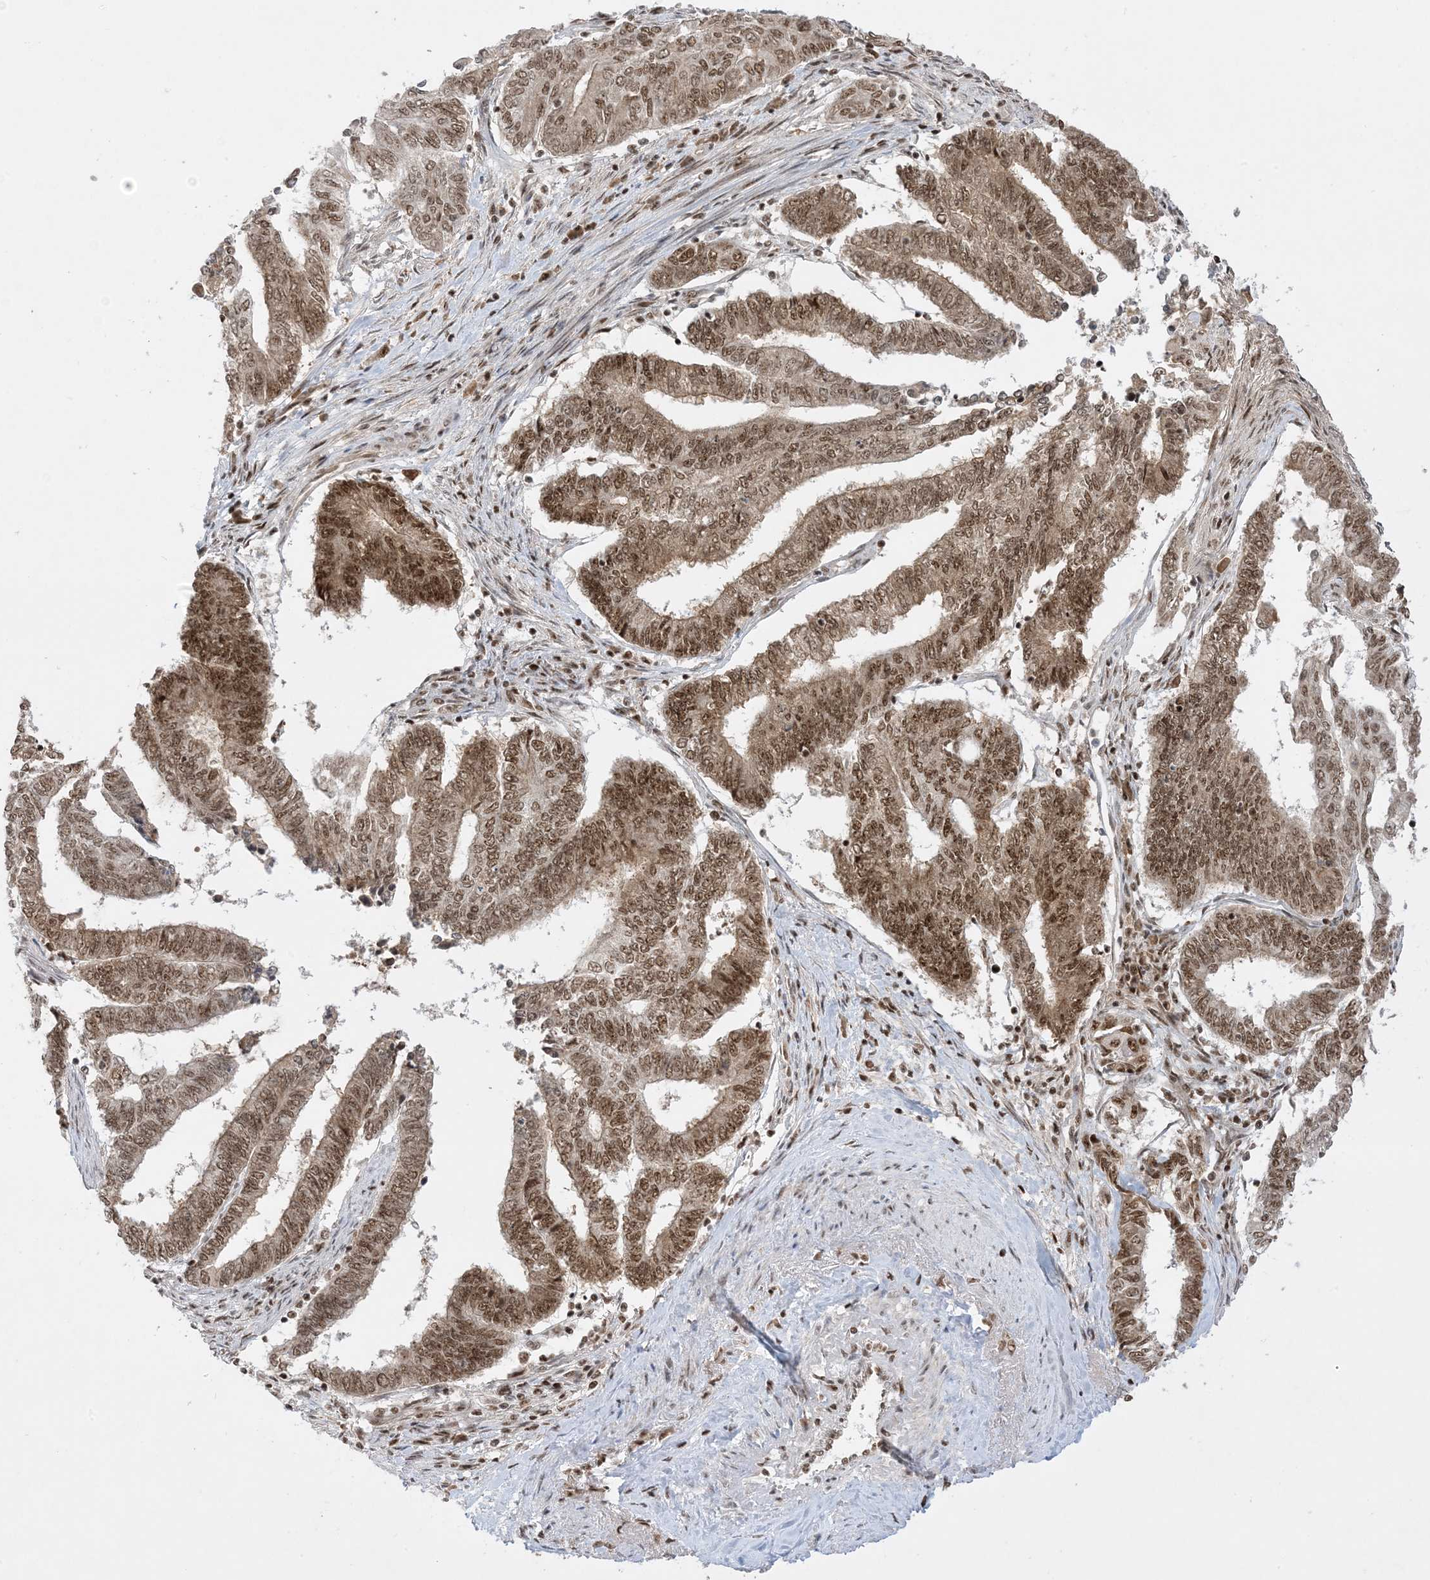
{"staining": {"intensity": "strong", "quantity": ">75%", "location": "nuclear"}, "tissue": "endometrial cancer", "cell_type": "Tumor cells", "image_type": "cancer", "snomed": [{"axis": "morphology", "description": "Adenocarcinoma, NOS"}, {"axis": "topography", "description": "Uterus"}, {"axis": "topography", "description": "Endometrium"}], "caption": "Human endometrial cancer (adenocarcinoma) stained with a protein marker shows strong staining in tumor cells.", "gene": "PPIL2", "patient": {"sex": "female", "age": 70}}